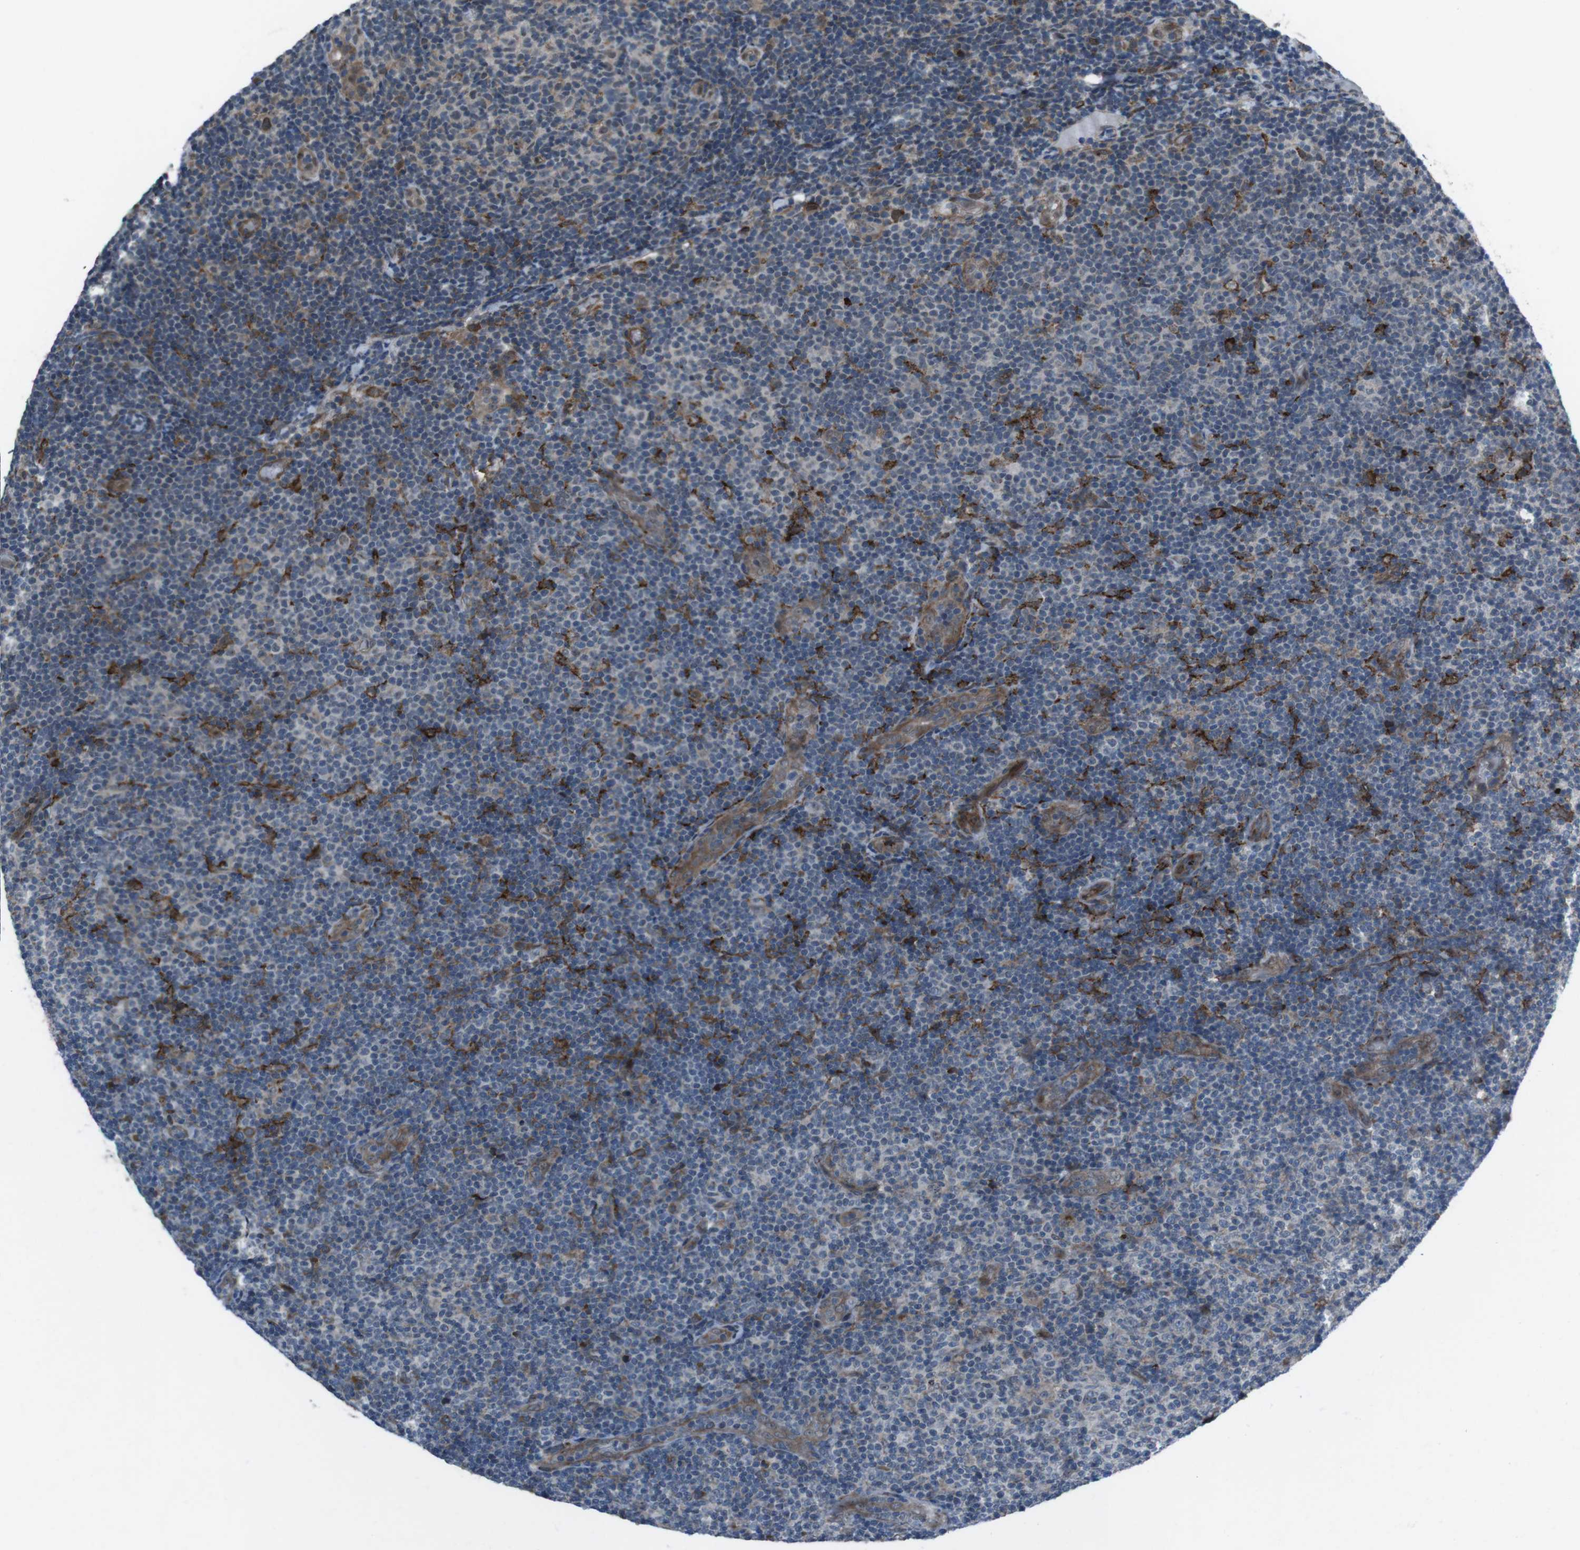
{"staining": {"intensity": "moderate", "quantity": "<25%", "location": "cytoplasmic/membranous"}, "tissue": "lymphoma", "cell_type": "Tumor cells", "image_type": "cancer", "snomed": [{"axis": "morphology", "description": "Malignant lymphoma, non-Hodgkin's type, Low grade"}, {"axis": "topography", "description": "Lymph node"}], "caption": "A high-resolution micrograph shows immunohistochemistry (IHC) staining of lymphoma, which exhibits moderate cytoplasmic/membranous staining in approximately <25% of tumor cells.", "gene": "GDF10", "patient": {"sex": "male", "age": 83}}